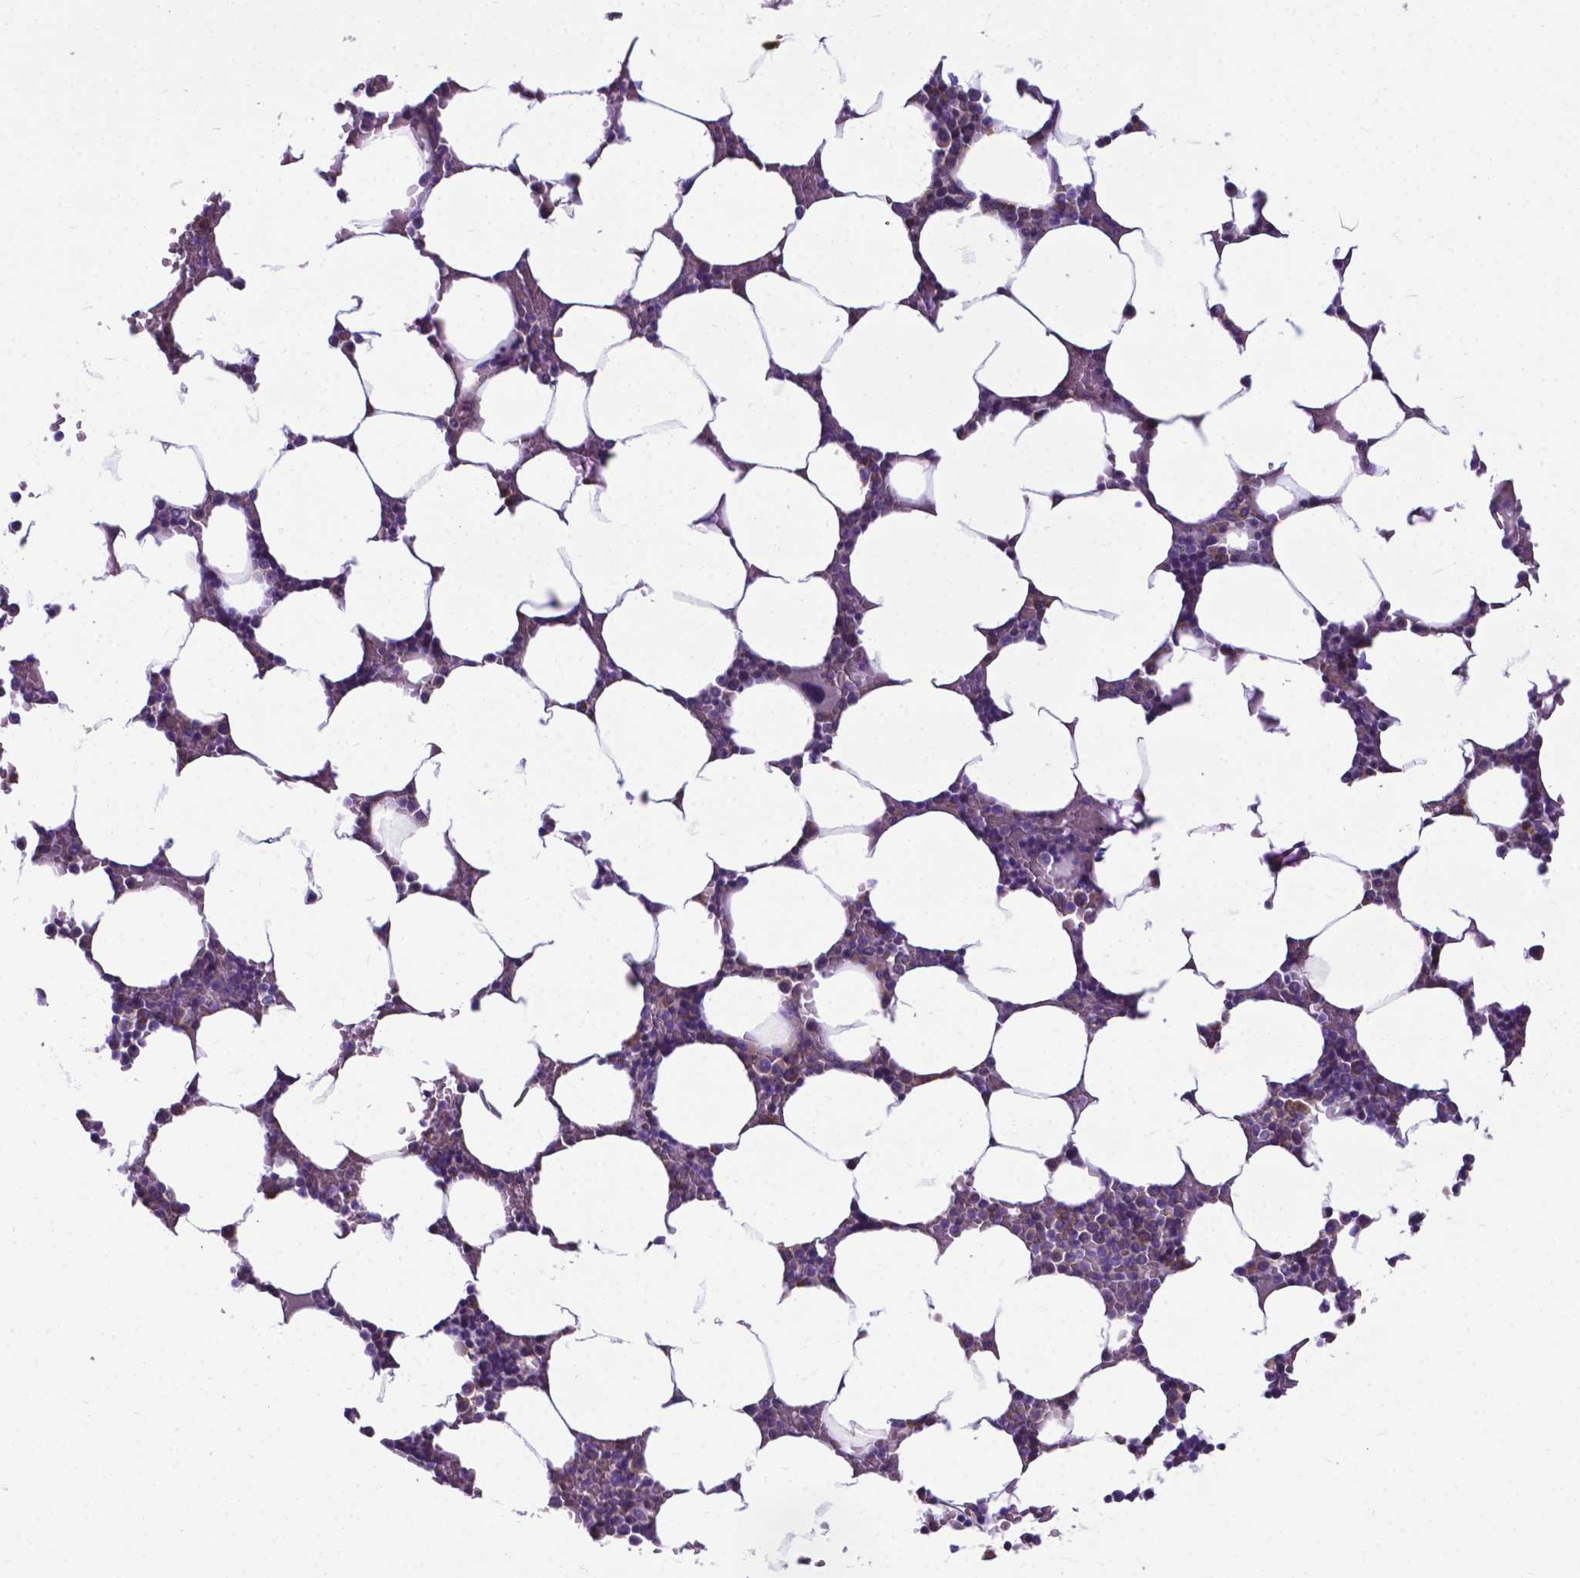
{"staining": {"intensity": "moderate", "quantity": "<25%", "location": "cytoplasmic/membranous"}, "tissue": "bone marrow", "cell_type": "Hematopoietic cells", "image_type": "normal", "snomed": [{"axis": "morphology", "description": "Normal tissue, NOS"}, {"axis": "topography", "description": "Bone marrow"}], "caption": "Protein staining reveals moderate cytoplasmic/membranous expression in about <25% of hematopoietic cells in benign bone marrow. The staining is performed using DAB brown chromogen to label protein expression. The nuclei are counter-stained blue using hematoxylin.", "gene": "RPL6", "patient": {"sex": "female", "age": 52}}